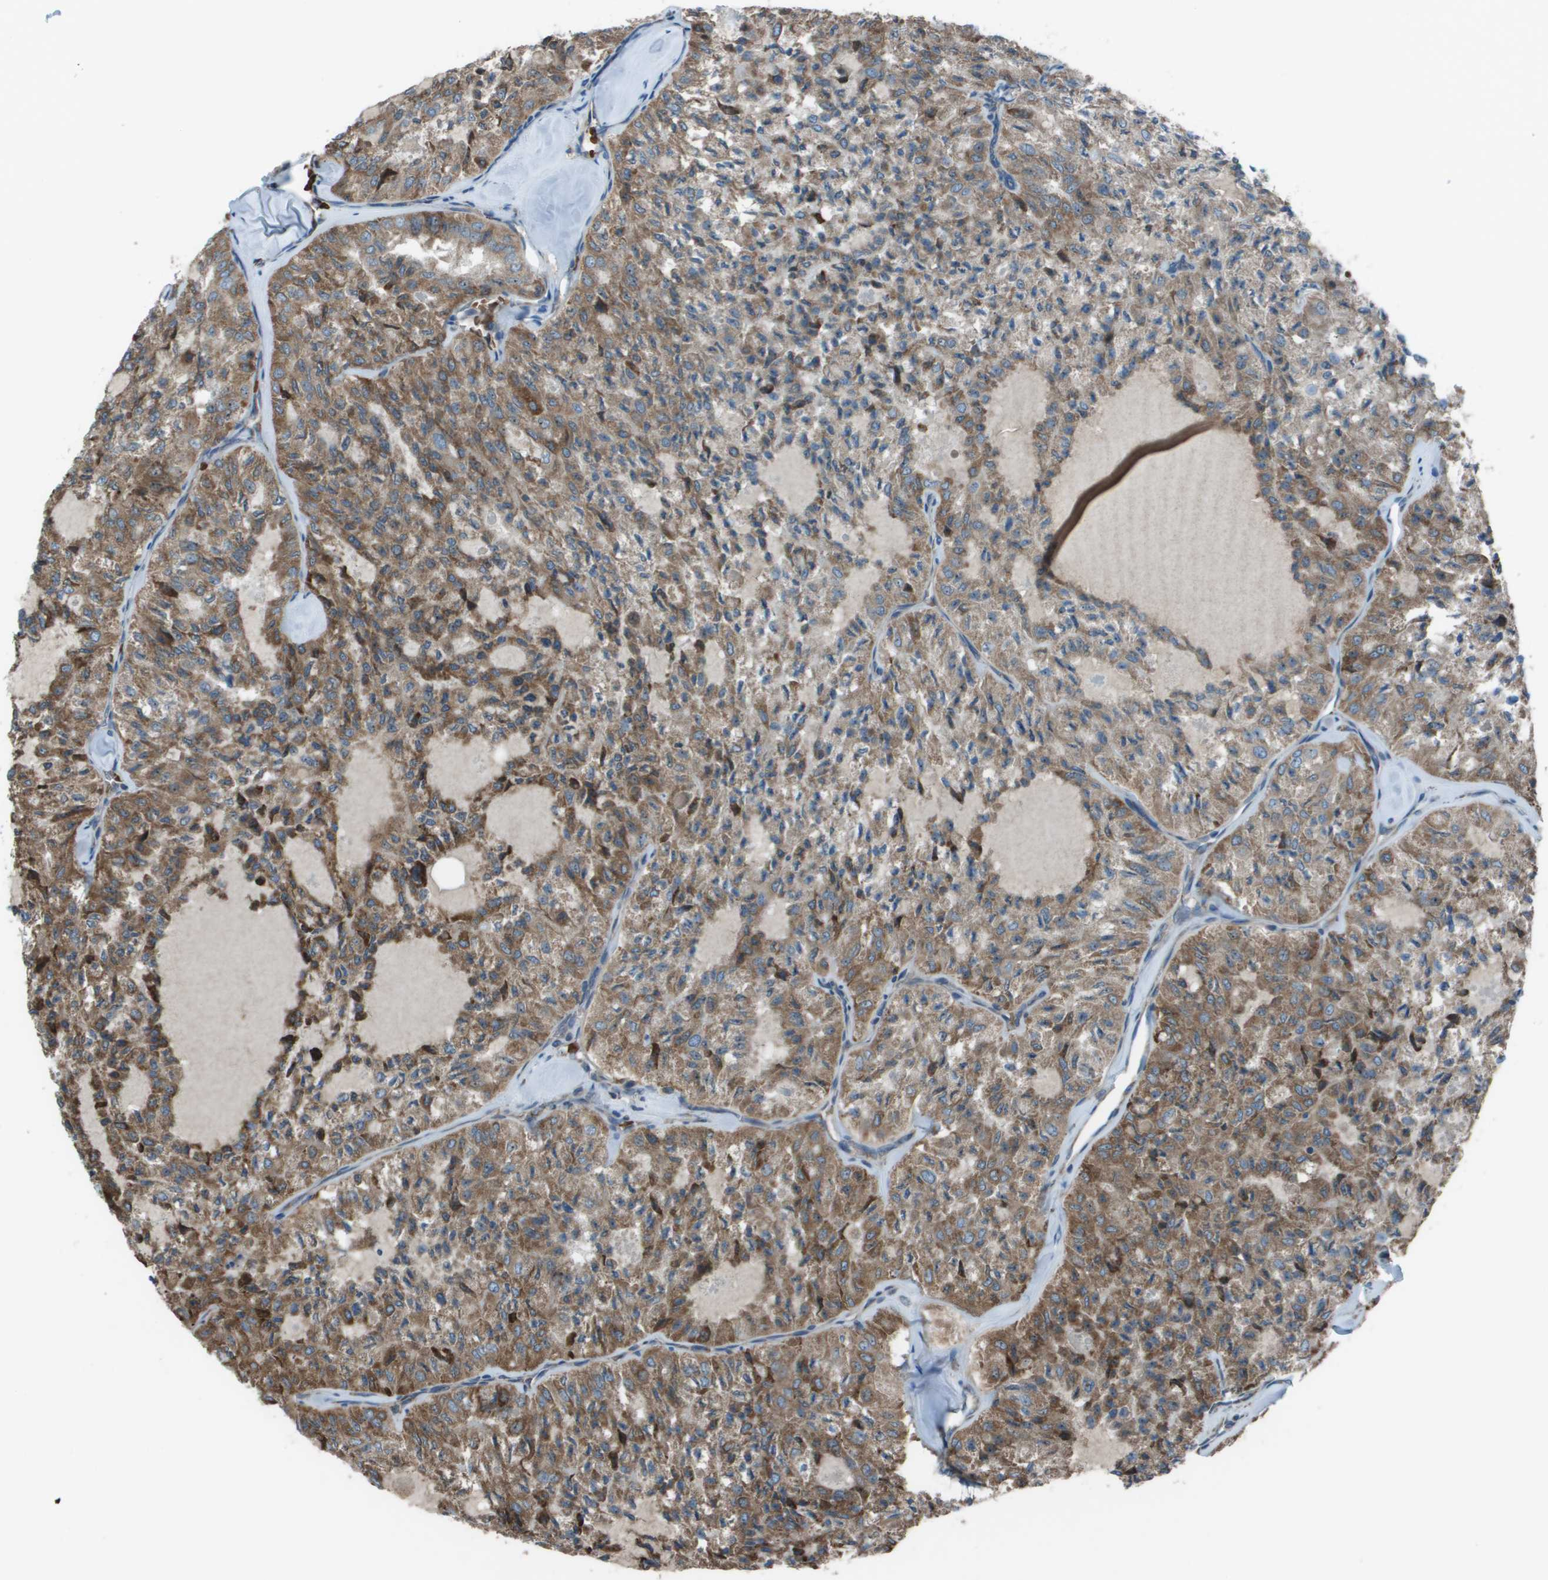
{"staining": {"intensity": "moderate", "quantity": ">75%", "location": "cytoplasmic/membranous"}, "tissue": "thyroid cancer", "cell_type": "Tumor cells", "image_type": "cancer", "snomed": [{"axis": "morphology", "description": "Follicular adenoma carcinoma, NOS"}, {"axis": "topography", "description": "Thyroid gland"}], "caption": "There is medium levels of moderate cytoplasmic/membranous positivity in tumor cells of follicular adenoma carcinoma (thyroid), as demonstrated by immunohistochemical staining (brown color).", "gene": "UTS2", "patient": {"sex": "male", "age": 75}}